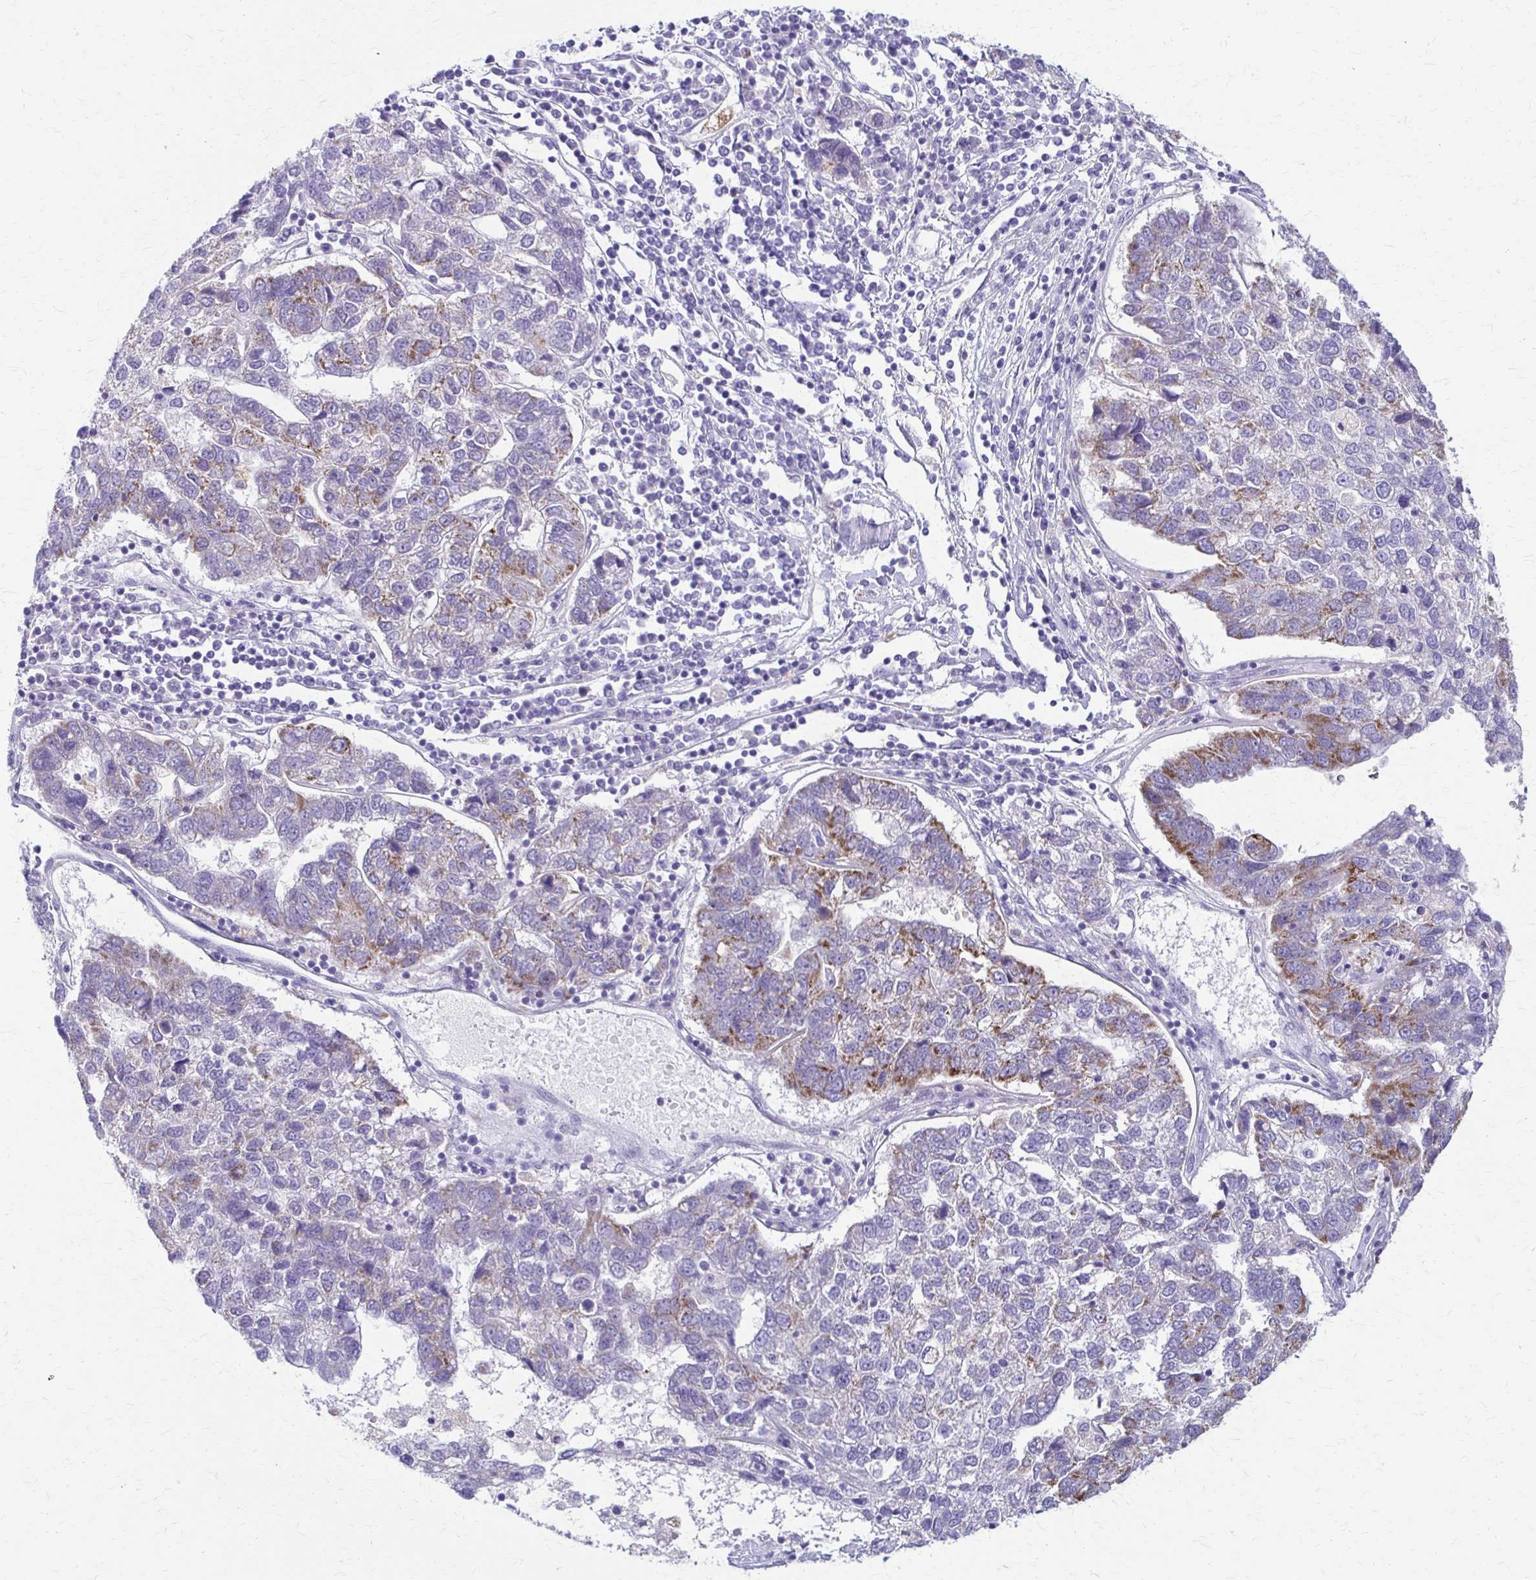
{"staining": {"intensity": "moderate", "quantity": "25%-75%", "location": "cytoplasmic/membranous"}, "tissue": "pancreatic cancer", "cell_type": "Tumor cells", "image_type": "cancer", "snomed": [{"axis": "morphology", "description": "Adenocarcinoma, NOS"}, {"axis": "topography", "description": "Pancreas"}], "caption": "Protein staining exhibits moderate cytoplasmic/membranous expression in approximately 25%-75% of tumor cells in pancreatic adenocarcinoma.", "gene": "SAMD13", "patient": {"sex": "female", "age": 61}}